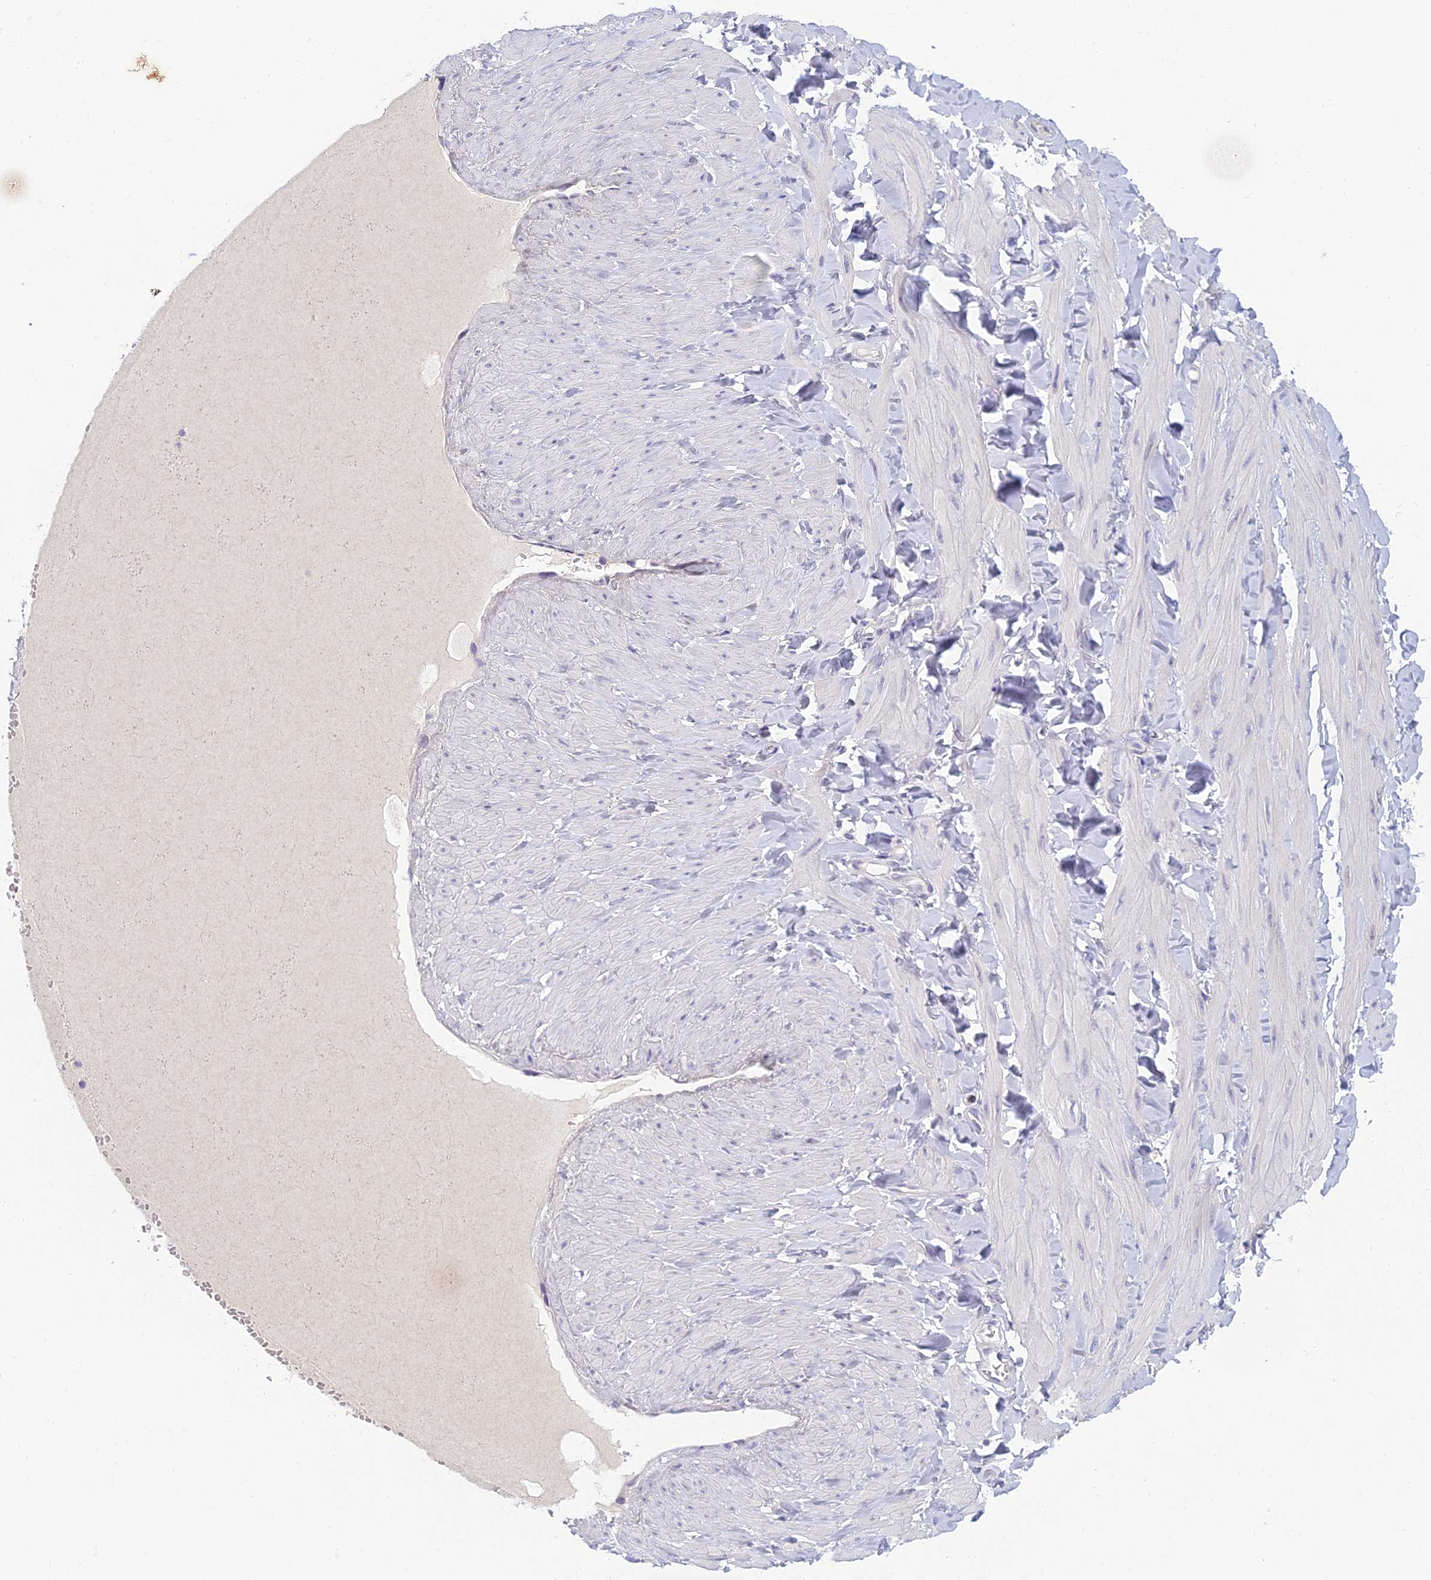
{"staining": {"intensity": "negative", "quantity": "none", "location": "none"}, "tissue": "adipose tissue", "cell_type": "Adipocytes", "image_type": "normal", "snomed": [{"axis": "morphology", "description": "Normal tissue, NOS"}, {"axis": "topography", "description": "Adipose tissue"}, {"axis": "topography", "description": "Vascular tissue"}, {"axis": "topography", "description": "Peripheral nerve tissue"}], "caption": "Immunohistochemical staining of unremarkable adipose tissue shows no significant positivity in adipocytes. Nuclei are stained in blue.", "gene": "SLC25A41", "patient": {"sex": "male", "age": 25}}